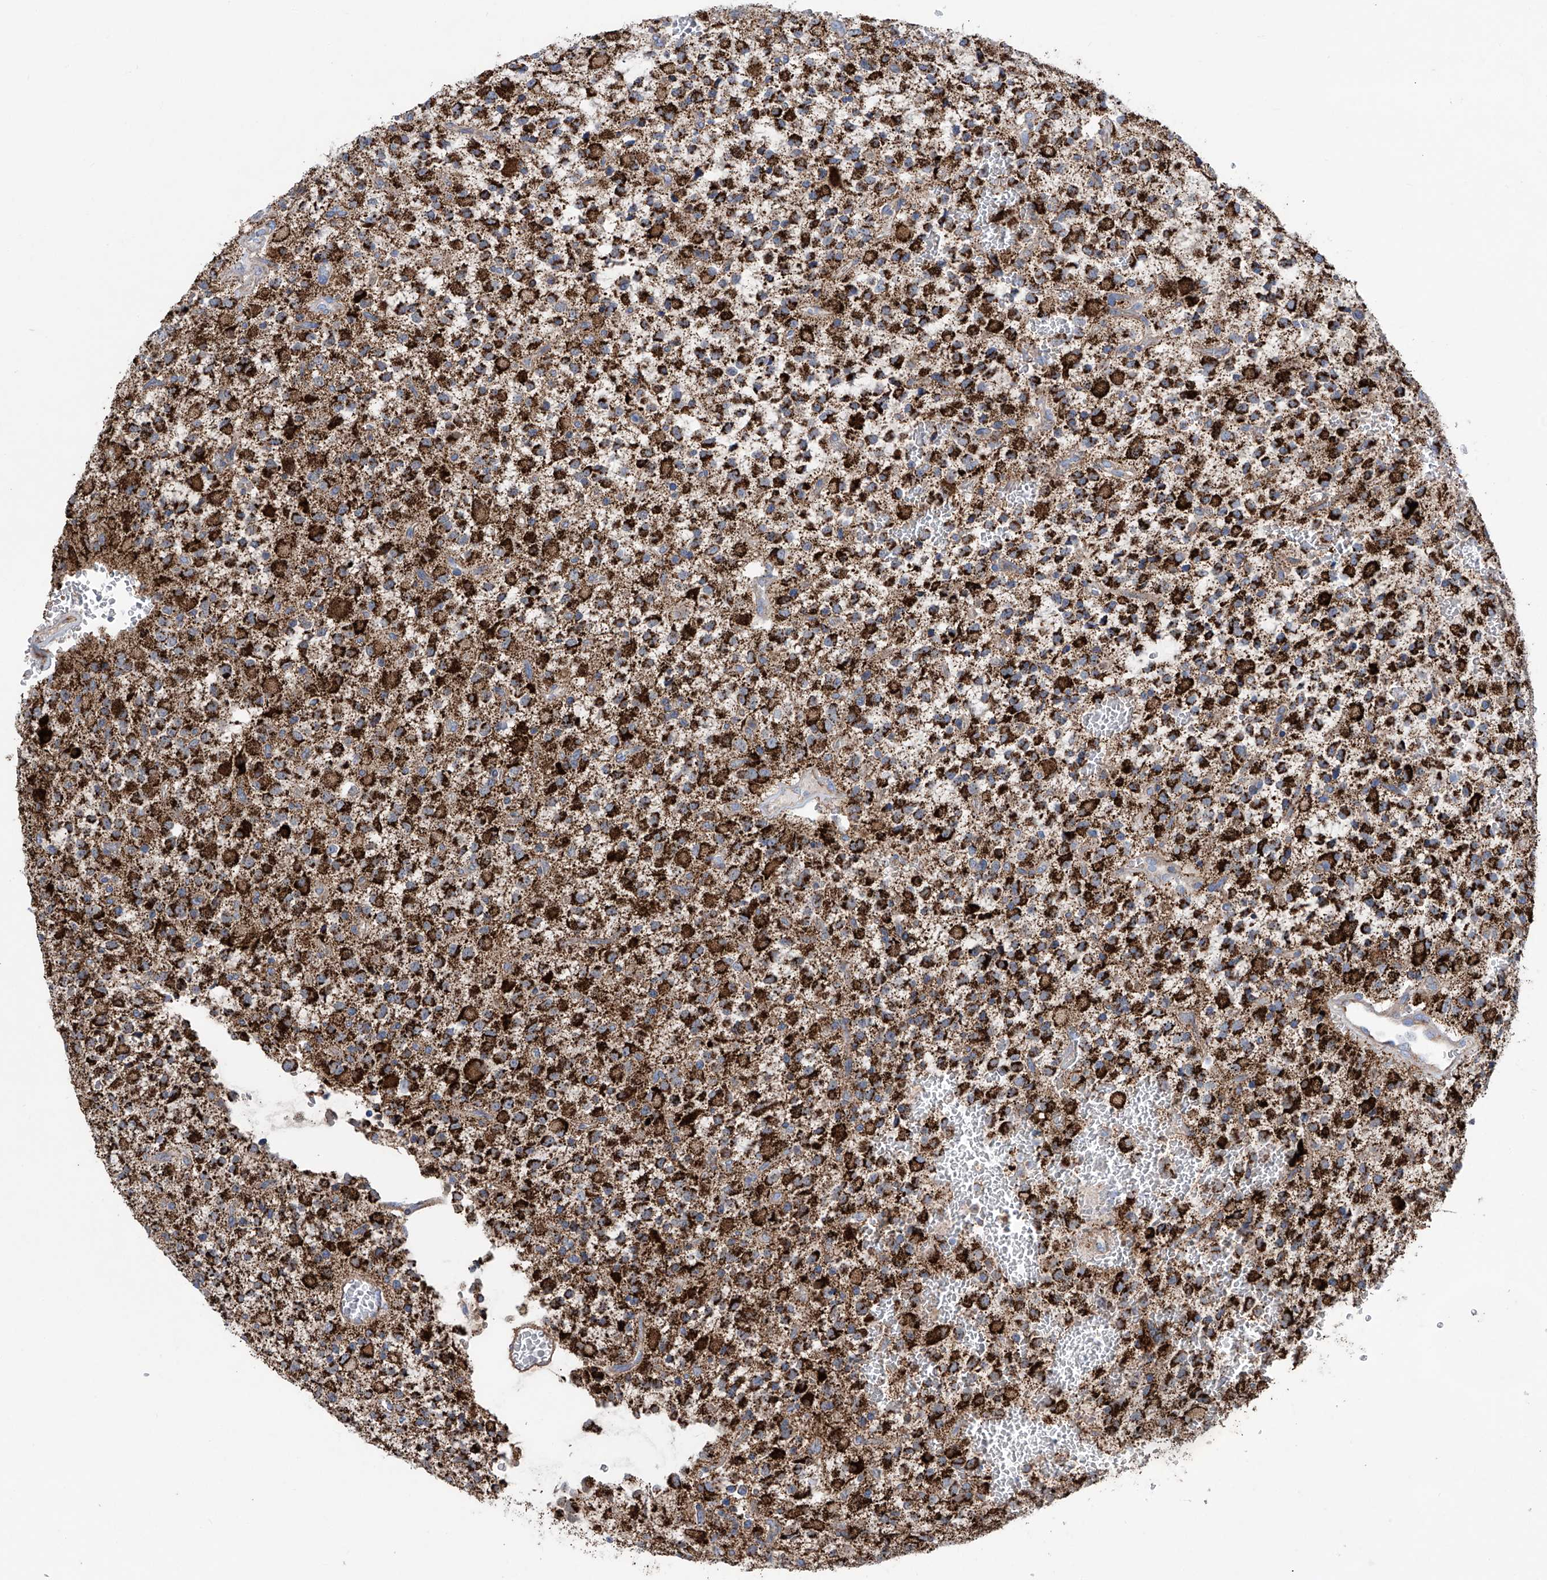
{"staining": {"intensity": "strong", "quantity": ">75%", "location": "cytoplasmic/membranous"}, "tissue": "glioma", "cell_type": "Tumor cells", "image_type": "cancer", "snomed": [{"axis": "morphology", "description": "Glioma, malignant, High grade"}, {"axis": "topography", "description": "Brain"}], "caption": "About >75% of tumor cells in malignant glioma (high-grade) exhibit strong cytoplasmic/membranous protein expression as visualized by brown immunohistochemical staining.", "gene": "ALDH6A1", "patient": {"sex": "male", "age": 34}}